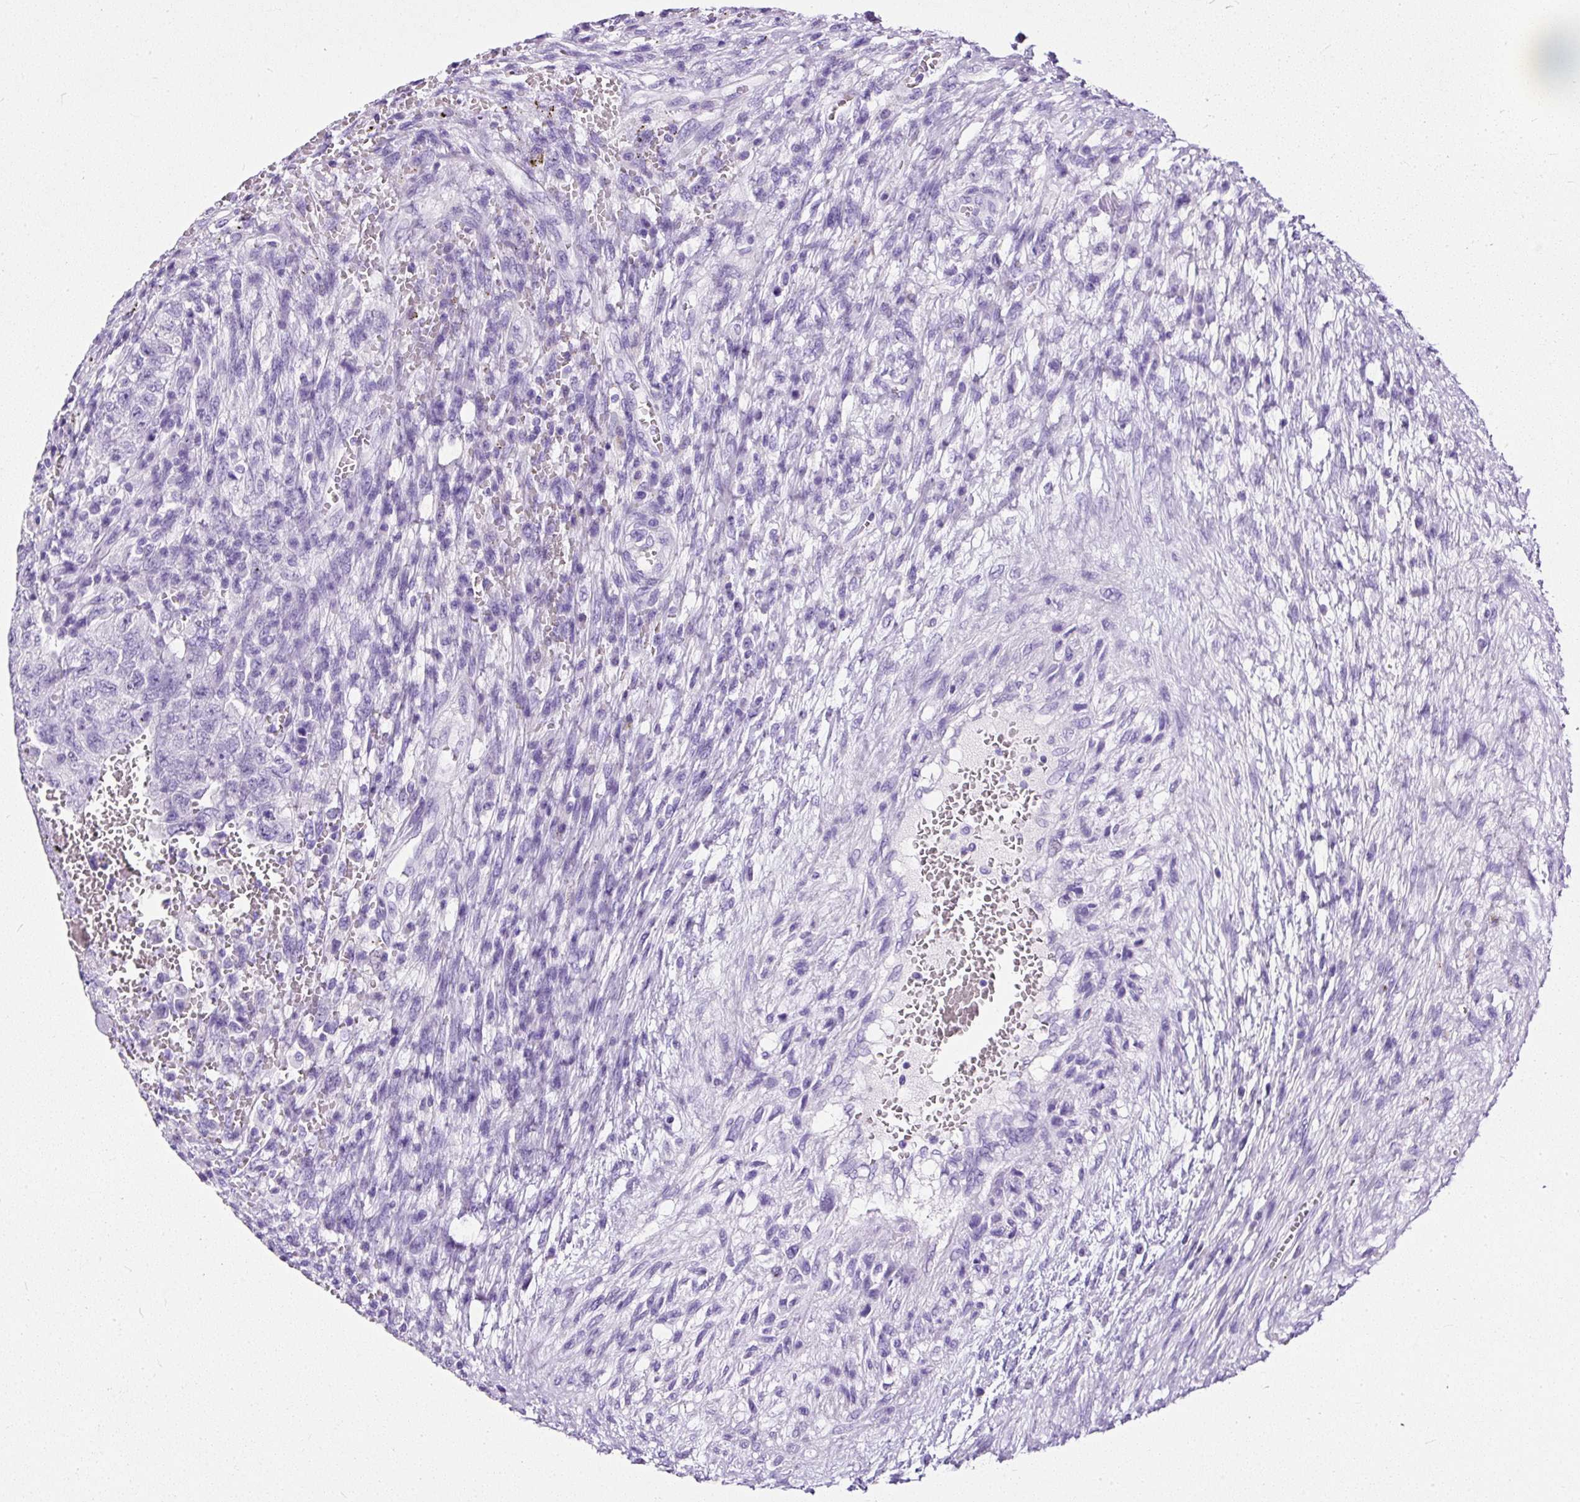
{"staining": {"intensity": "negative", "quantity": "none", "location": "none"}, "tissue": "testis cancer", "cell_type": "Tumor cells", "image_type": "cancer", "snomed": [{"axis": "morphology", "description": "Carcinoma, Embryonal, NOS"}, {"axis": "topography", "description": "Testis"}], "caption": "Protein analysis of testis cancer reveals no significant expression in tumor cells. (Stains: DAB immunohistochemistry (IHC) with hematoxylin counter stain, Microscopy: brightfield microscopy at high magnification).", "gene": "NTS", "patient": {"sex": "male", "age": 26}}